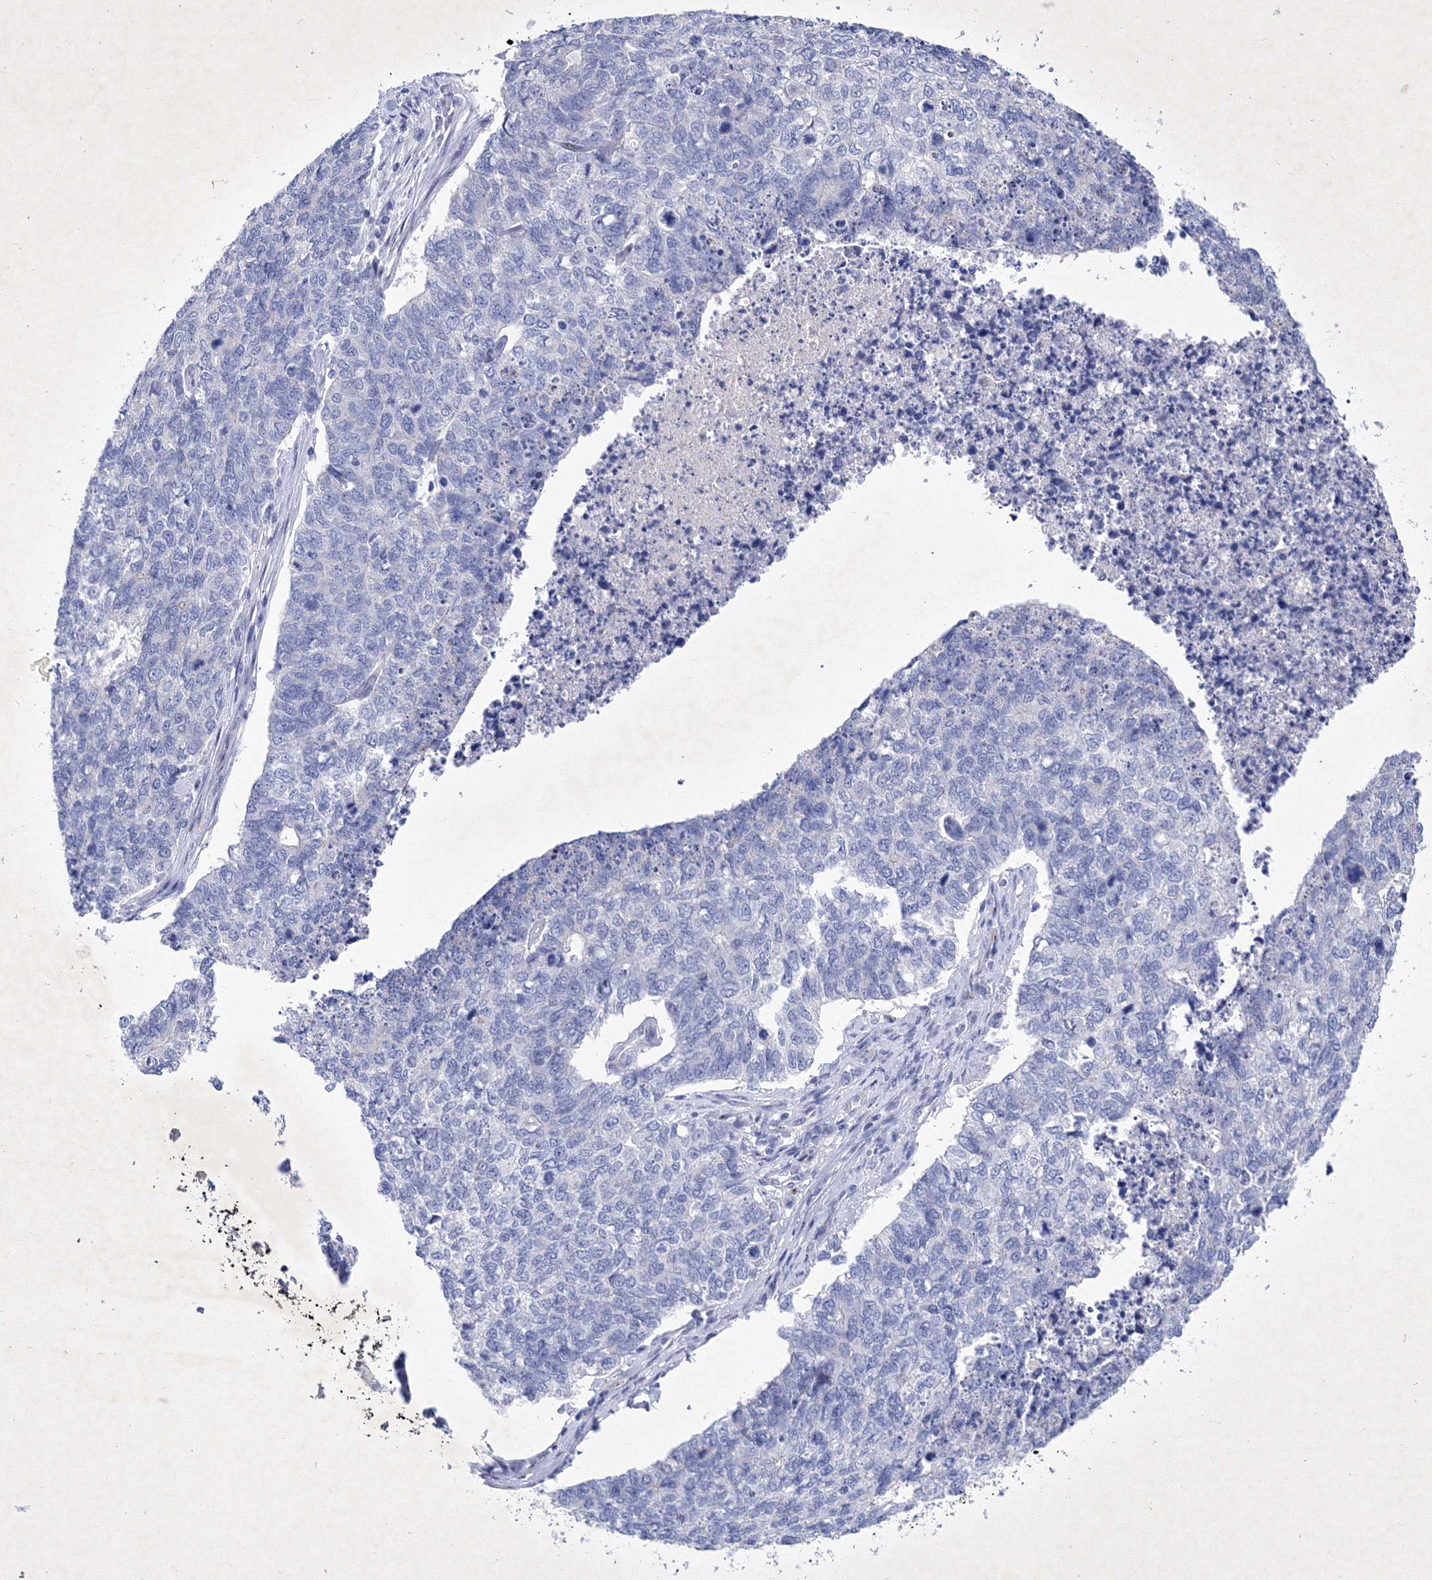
{"staining": {"intensity": "negative", "quantity": "none", "location": "none"}, "tissue": "cervical cancer", "cell_type": "Tumor cells", "image_type": "cancer", "snomed": [{"axis": "morphology", "description": "Squamous cell carcinoma, NOS"}, {"axis": "topography", "description": "Cervix"}], "caption": "Immunohistochemical staining of cervical squamous cell carcinoma shows no significant staining in tumor cells. (DAB IHC visualized using brightfield microscopy, high magnification).", "gene": "GPN1", "patient": {"sex": "female", "age": 63}}